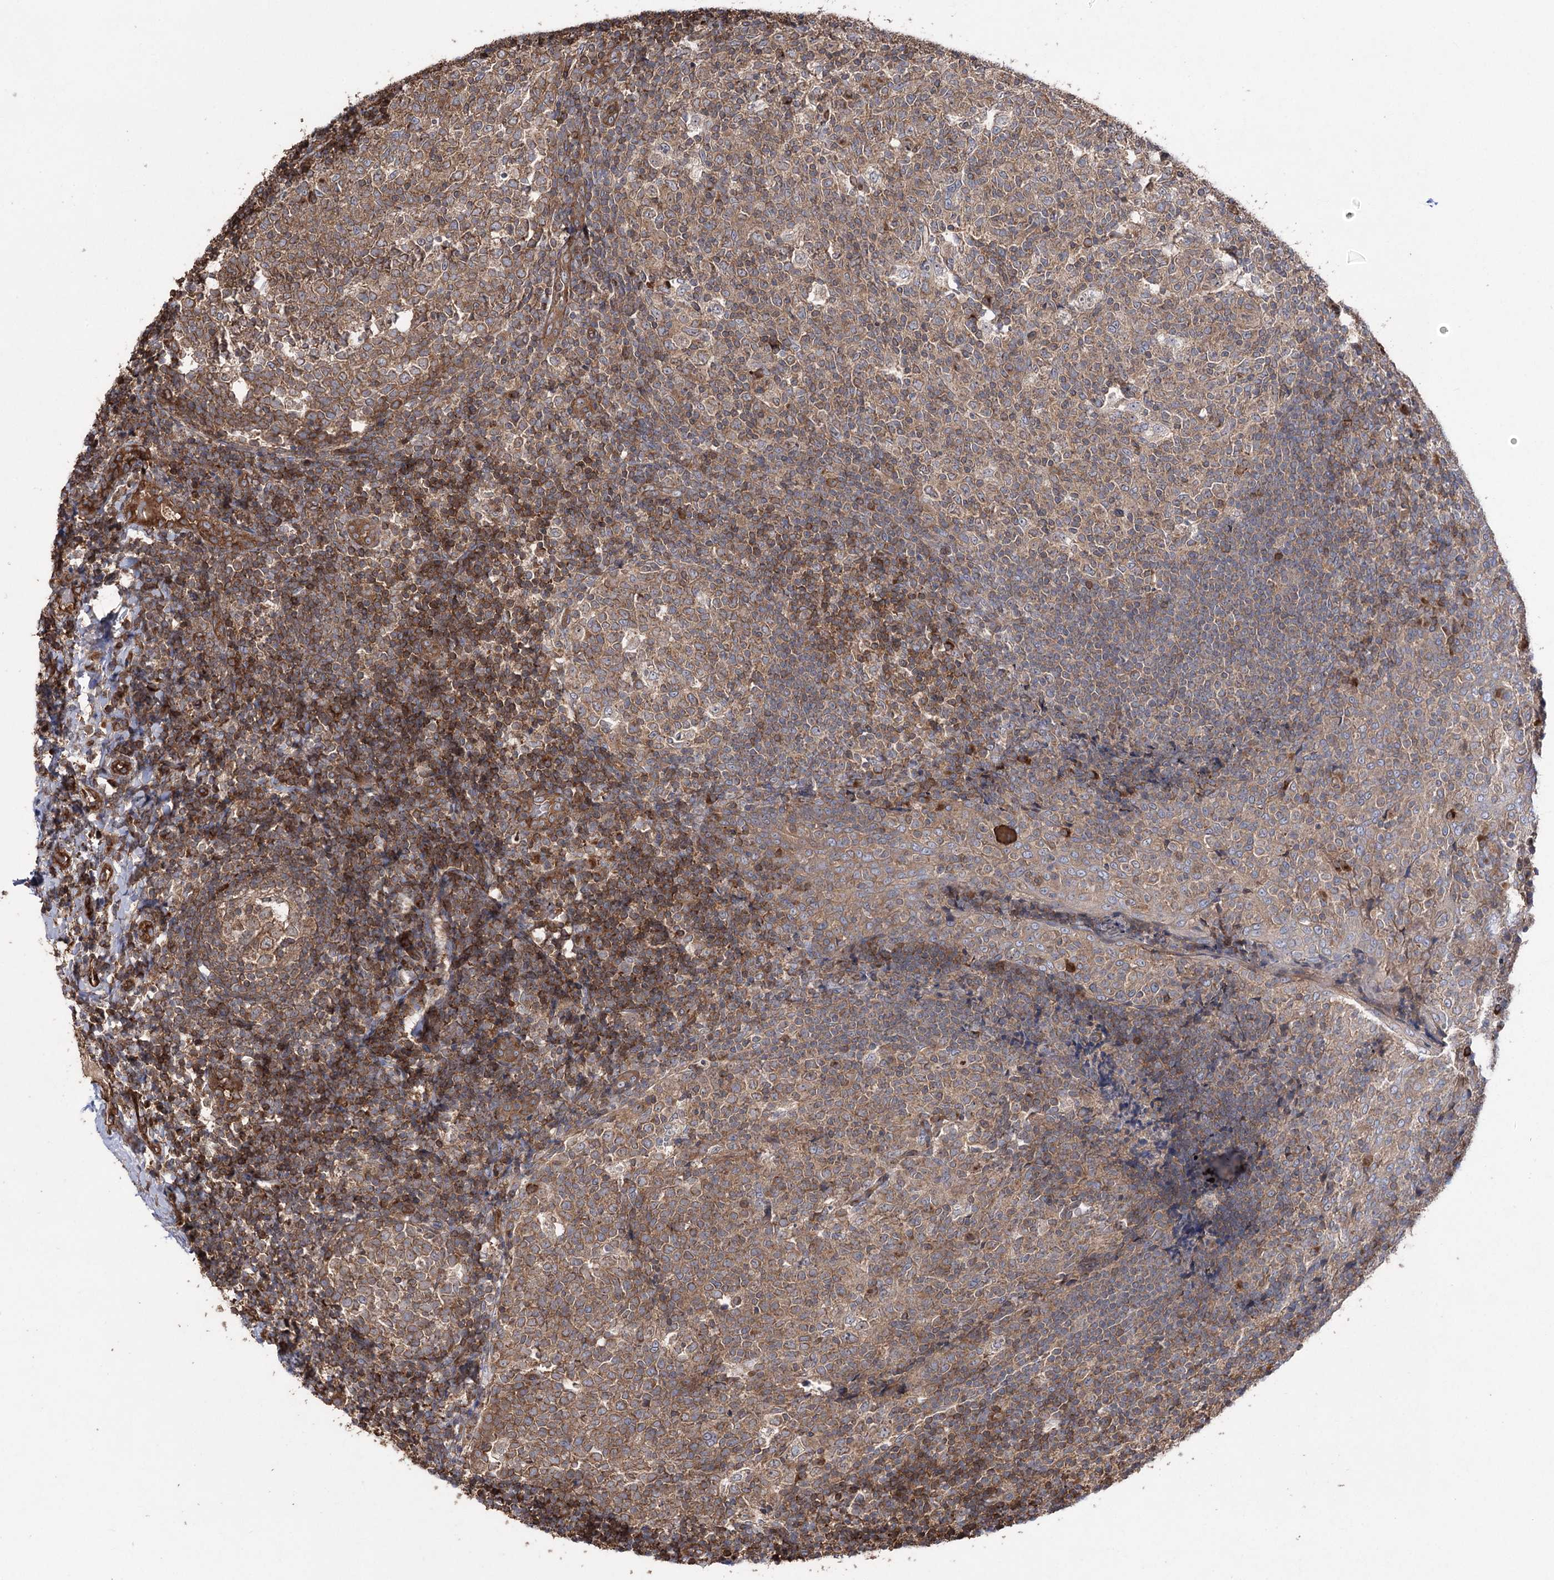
{"staining": {"intensity": "moderate", "quantity": ">75%", "location": "cytoplasmic/membranous"}, "tissue": "tonsil", "cell_type": "Germinal center cells", "image_type": "normal", "snomed": [{"axis": "morphology", "description": "Normal tissue, NOS"}, {"axis": "topography", "description": "Tonsil"}], "caption": "A histopathology image showing moderate cytoplasmic/membranous positivity in approximately >75% of germinal center cells in unremarkable tonsil, as visualized by brown immunohistochemical staining.", "gene": "LARS2", "patient": {"sex": "female", "age": 19}}